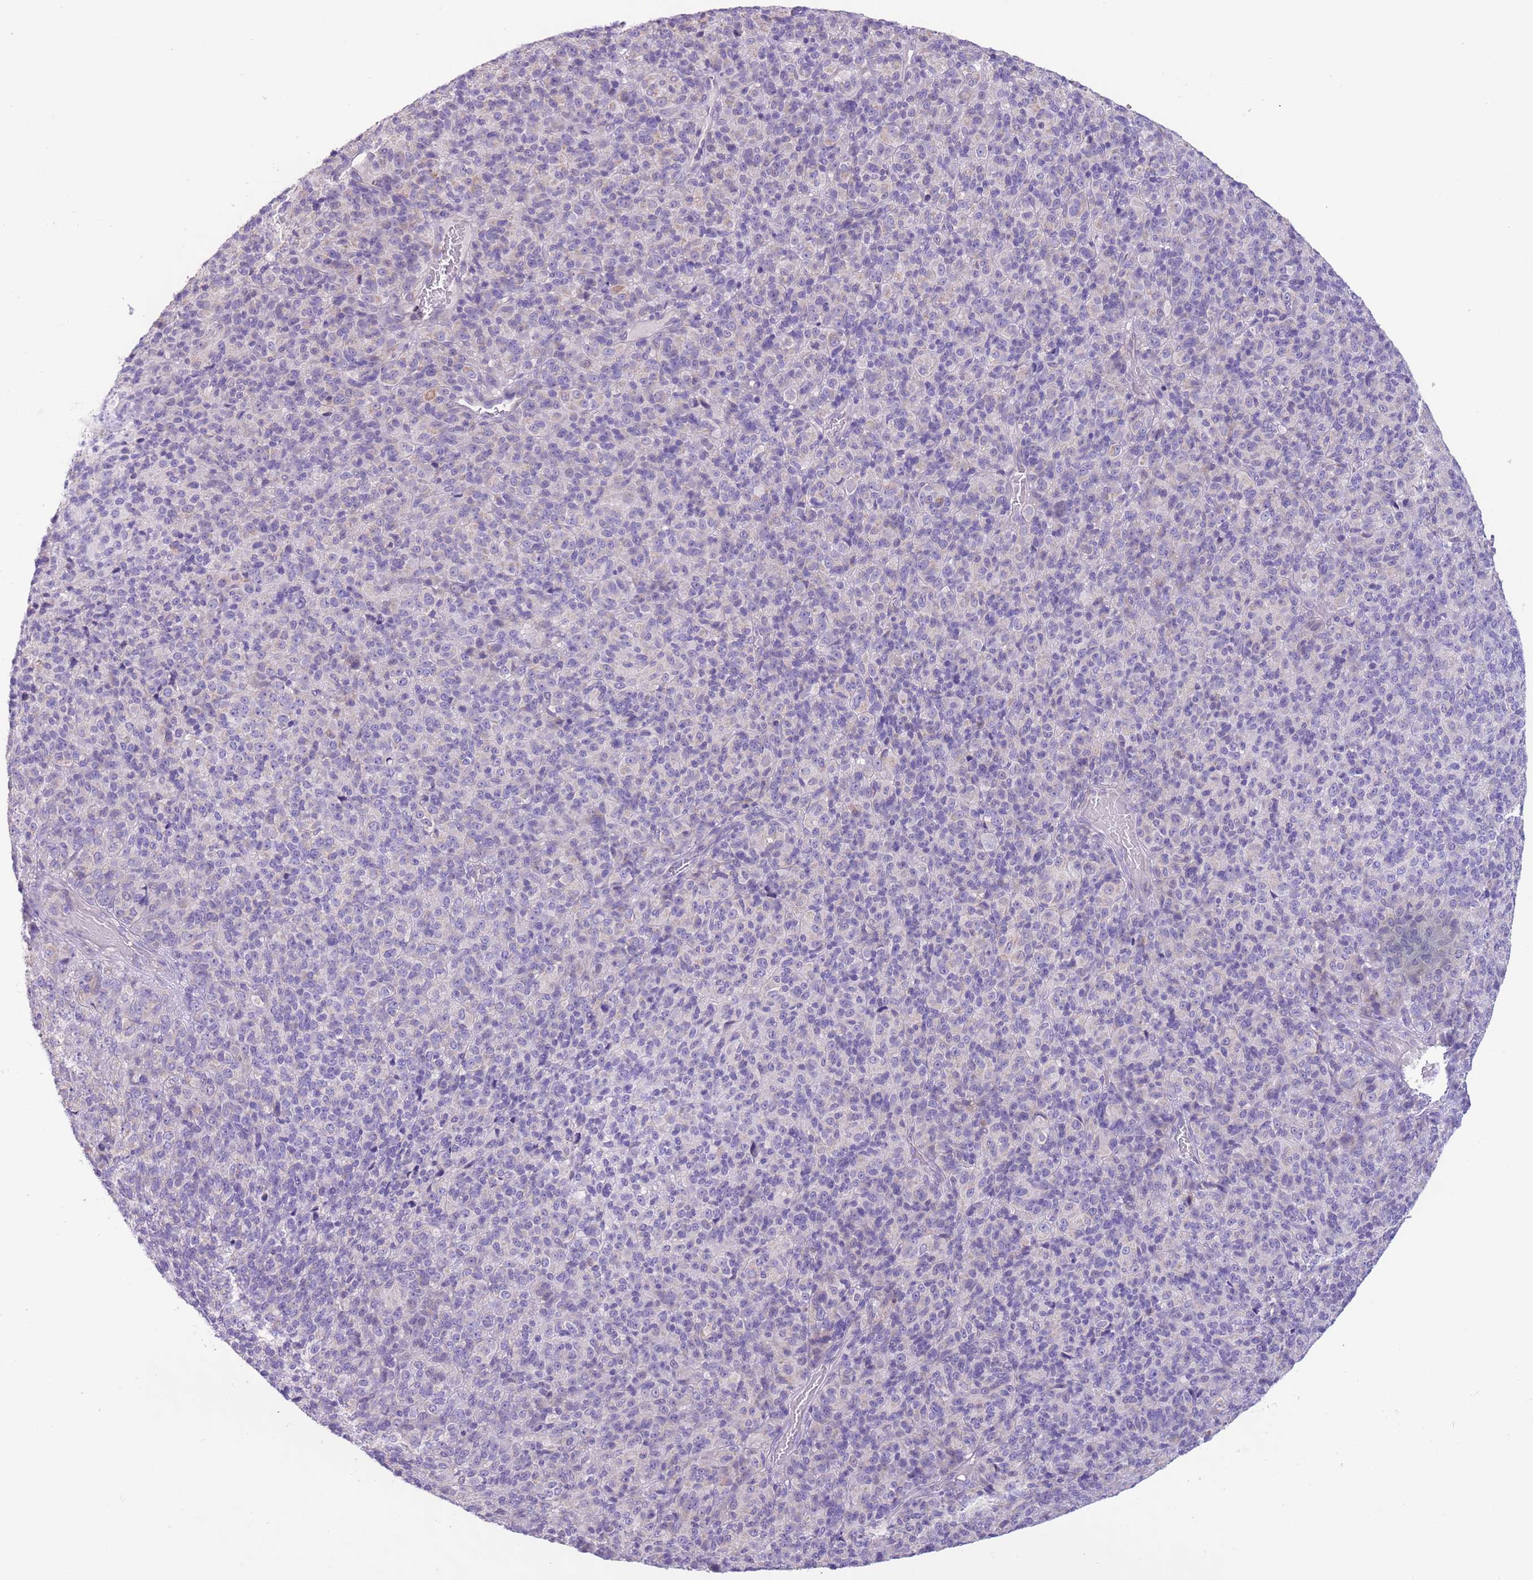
{"staining": {"intensity": "negative", "quantity": "none", "location": "none"}, "tissue": "melanoma", "cell_type": "Tumor cells", "image_type": "cancer", "snomed": [{"axis": "morphology", "description": "Malignant melanoma, Metastatic site"}, {"axis": "topography", "description": "Brain"}], "caption": "An image of human malignant melanoma (metastatic site) is negative for staining in tumor cells.", "gene": "ZNF697", "patient": {"sex": "female", "age": 56}}